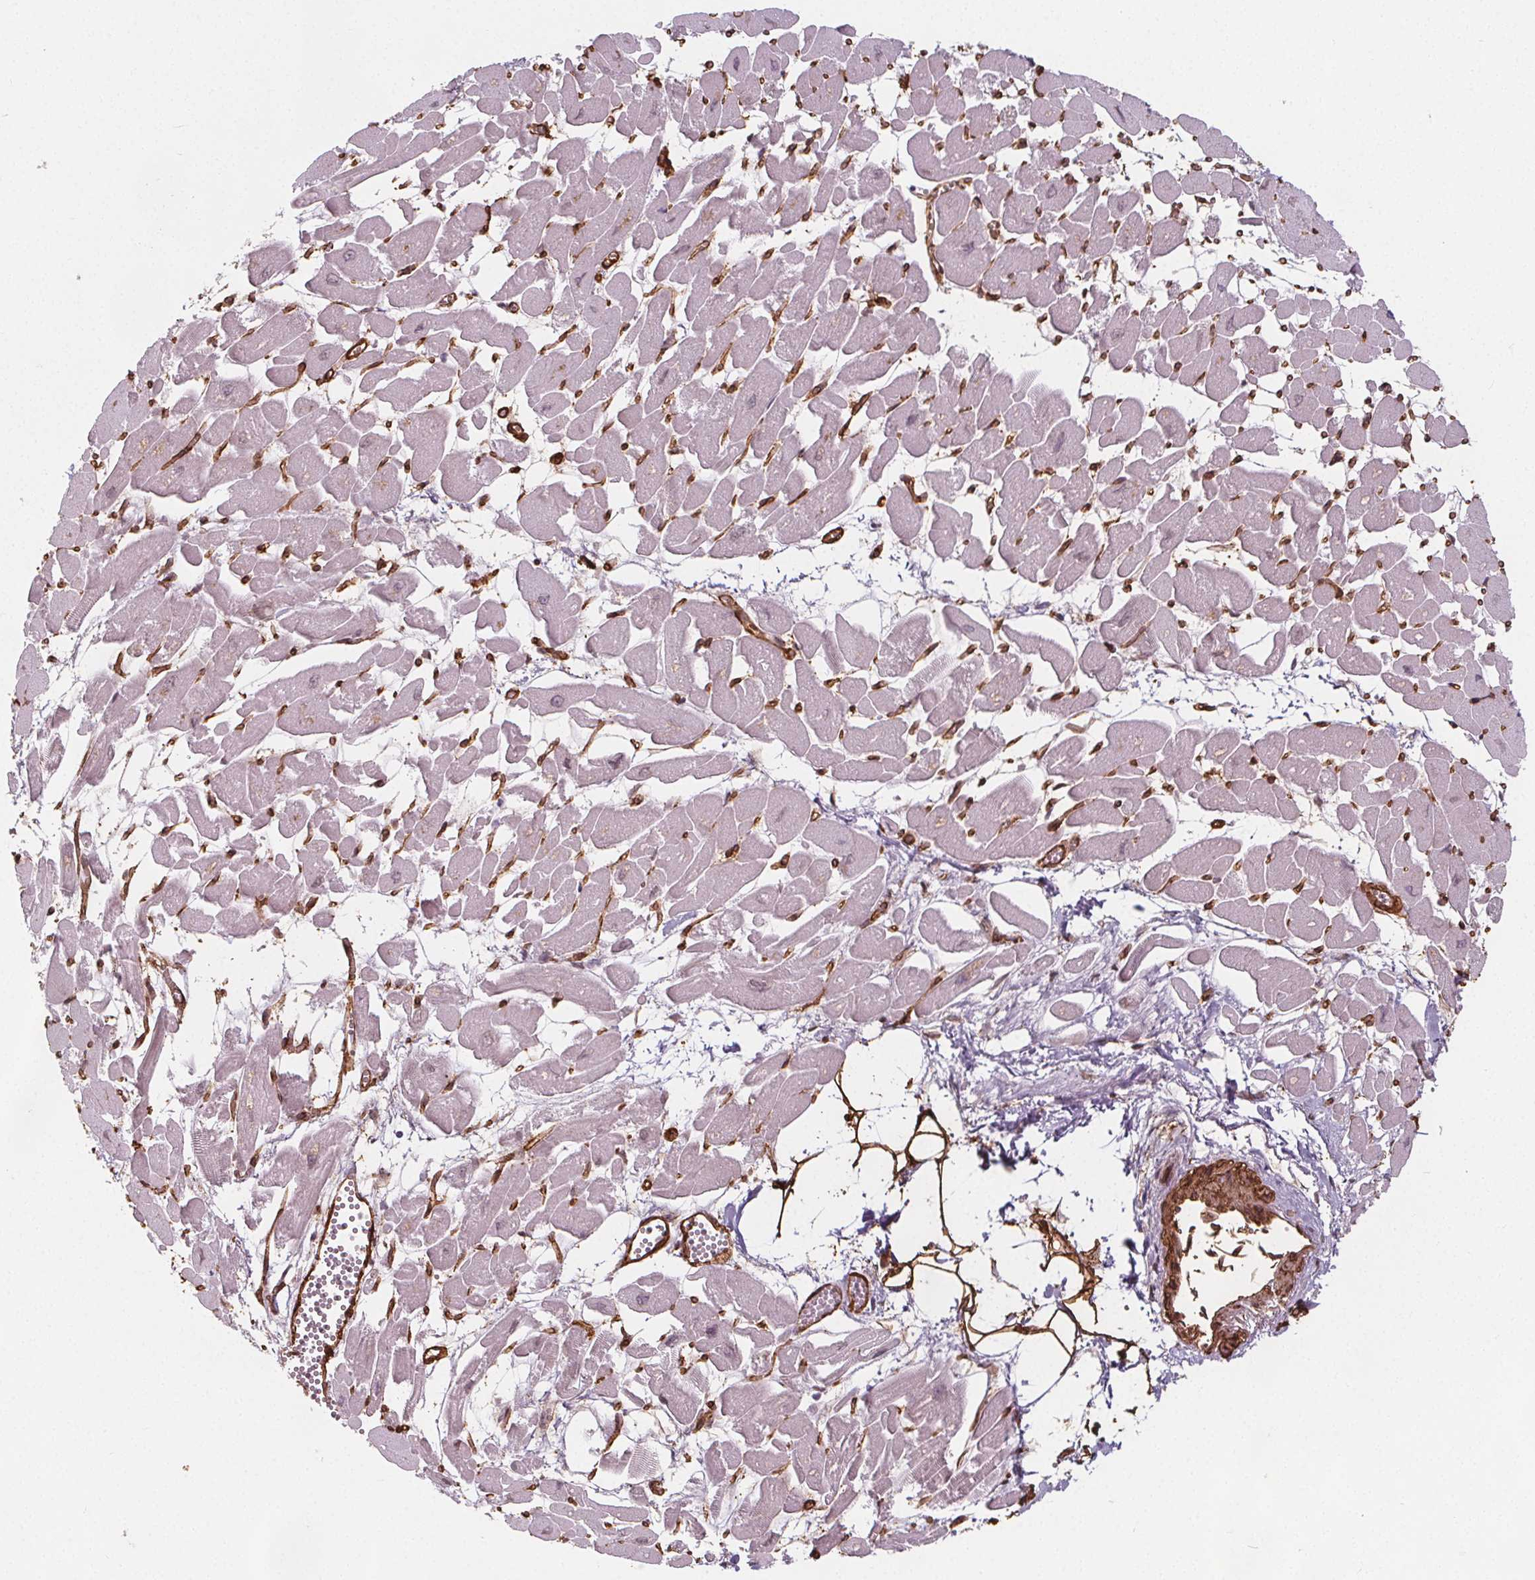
{"staining": {"intensity": "weak", "quantity": "<25%", "location": "nuclear"}, "tissue": "heart muscle", "cell_type": "Cardiomyocytes", "image_type": "normal", "snomed": [{"axis": "morphology", "description": "Normal tissue, NOS"}, {"axis": "topography", "description": "Heart"}], "caption": "The image demonstrates no significant staining in cardiomyocytes of heart muscle. (DAB (3,3'-diaminobenzidine) immunohistochemistry (IHC) with hematoxylin counter stain).", "gene": "HAS1", "patient": {"sex": "female", "age": 52}}